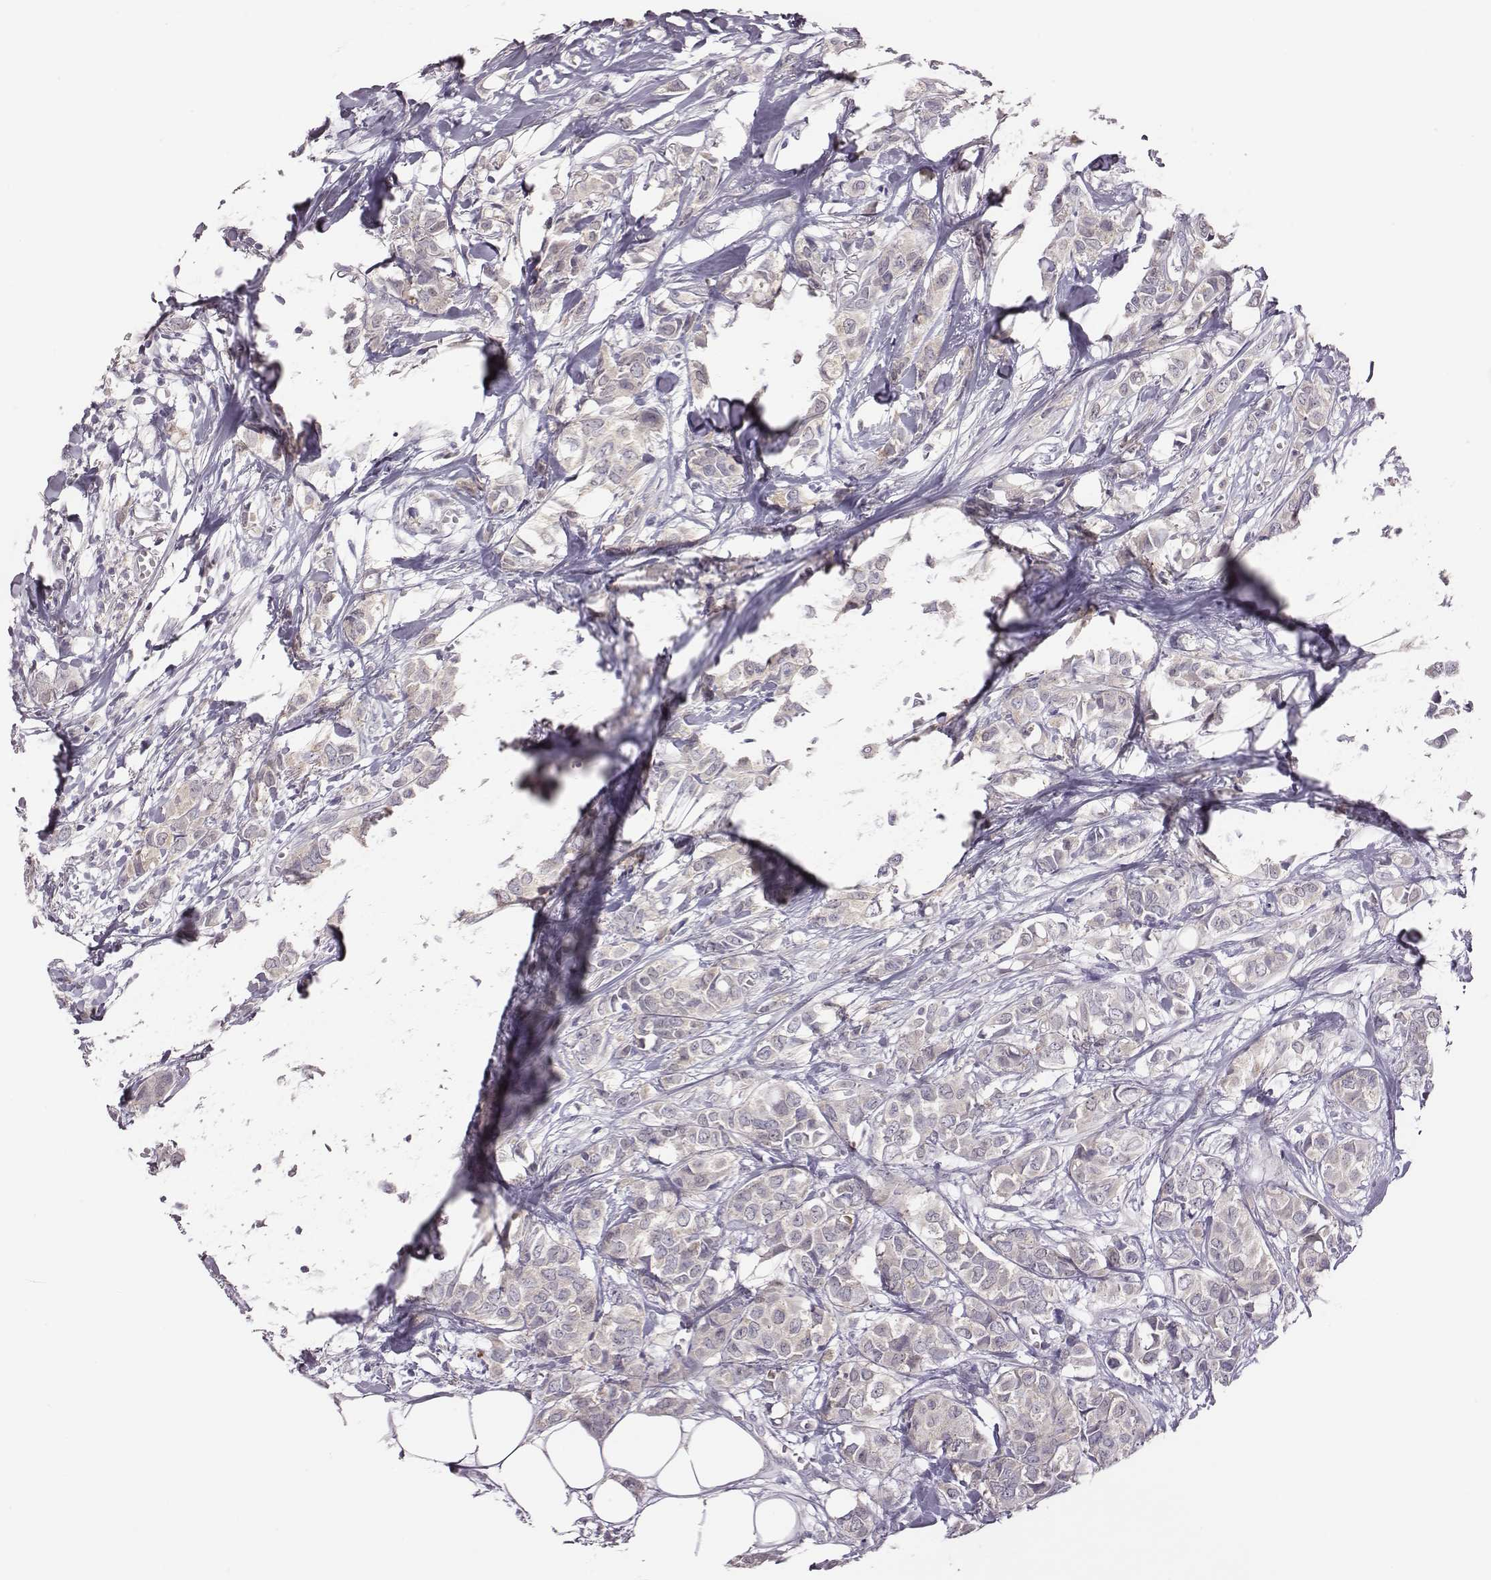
{"staining": {"intensity": "negative", "quantity": "none", "location": "none"}, "tissue": "breast cancer", "cell_type": "Tumor cells", "image_type": "cancer", "snomed": [{"axis": "morphology", "description": "Duct carcinoma"}, {"axis": "topography", "description": "Breast"}], "caption": "High power microscopy micrograph of an immunohistochemistry (IHC) image of breast infiltrating ductal carcinoma, revealing no significant staining in tumor cells.", "gene": "KMO", "patient": {"sex": "female", "age": 85}}